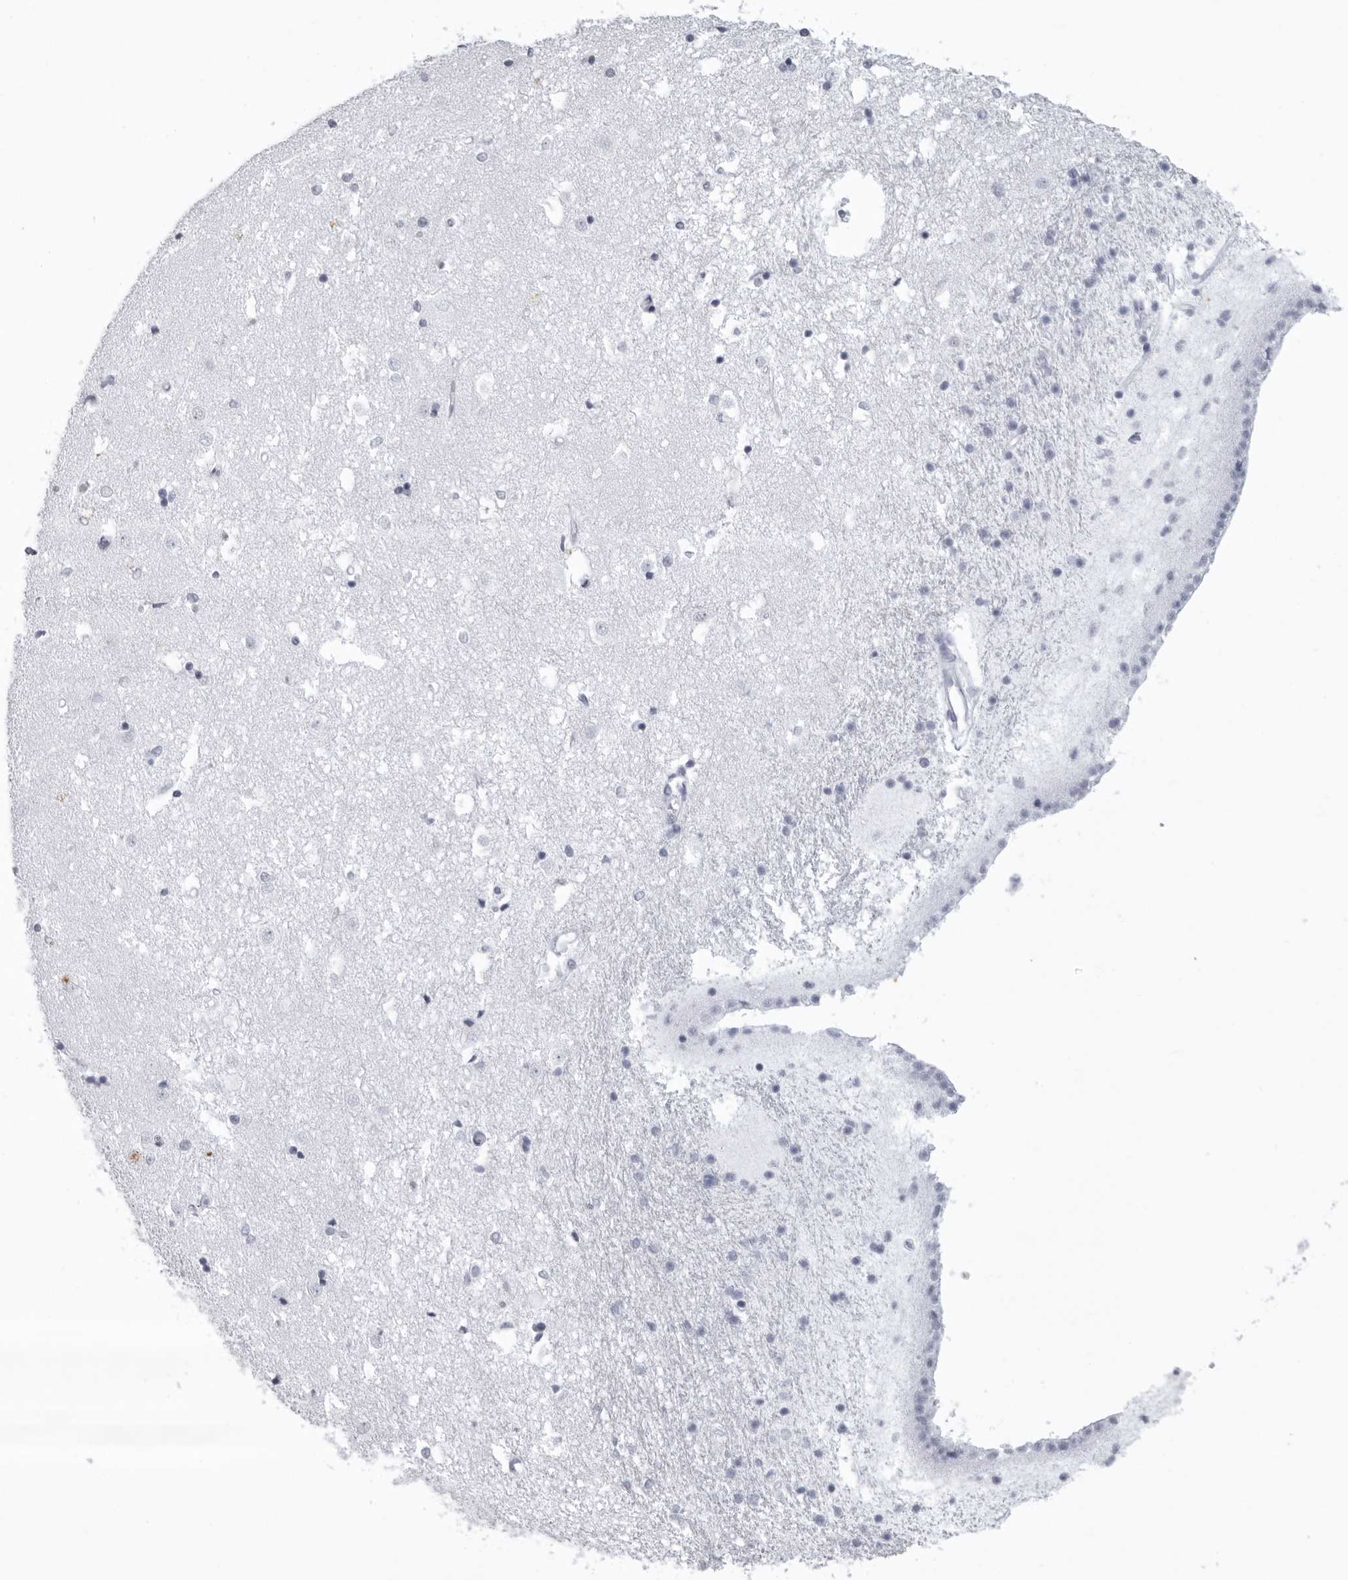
{"staining": {"intensity": "negative", "quantity": "none", "location": "none"}, "tissue": "caudate", "cell_type": "Glial cells", "image_type": "normal", "snomed": [{"axis": "morphology", "description": "Normal tissue, NOS"}, {"axis": "topography", "description": "Lateral ventricle wall"}], "caption": "Immunohistochemistry of normal human caudate exhibits no staining in glial cells. (DAB (3,3'-diaminobenzidine) immunohistochemistry (IHC) visualized using brightfield microscopy, high magnification).", "gene": "KLK9", "patient": {"sex": "male", "age": 45}}